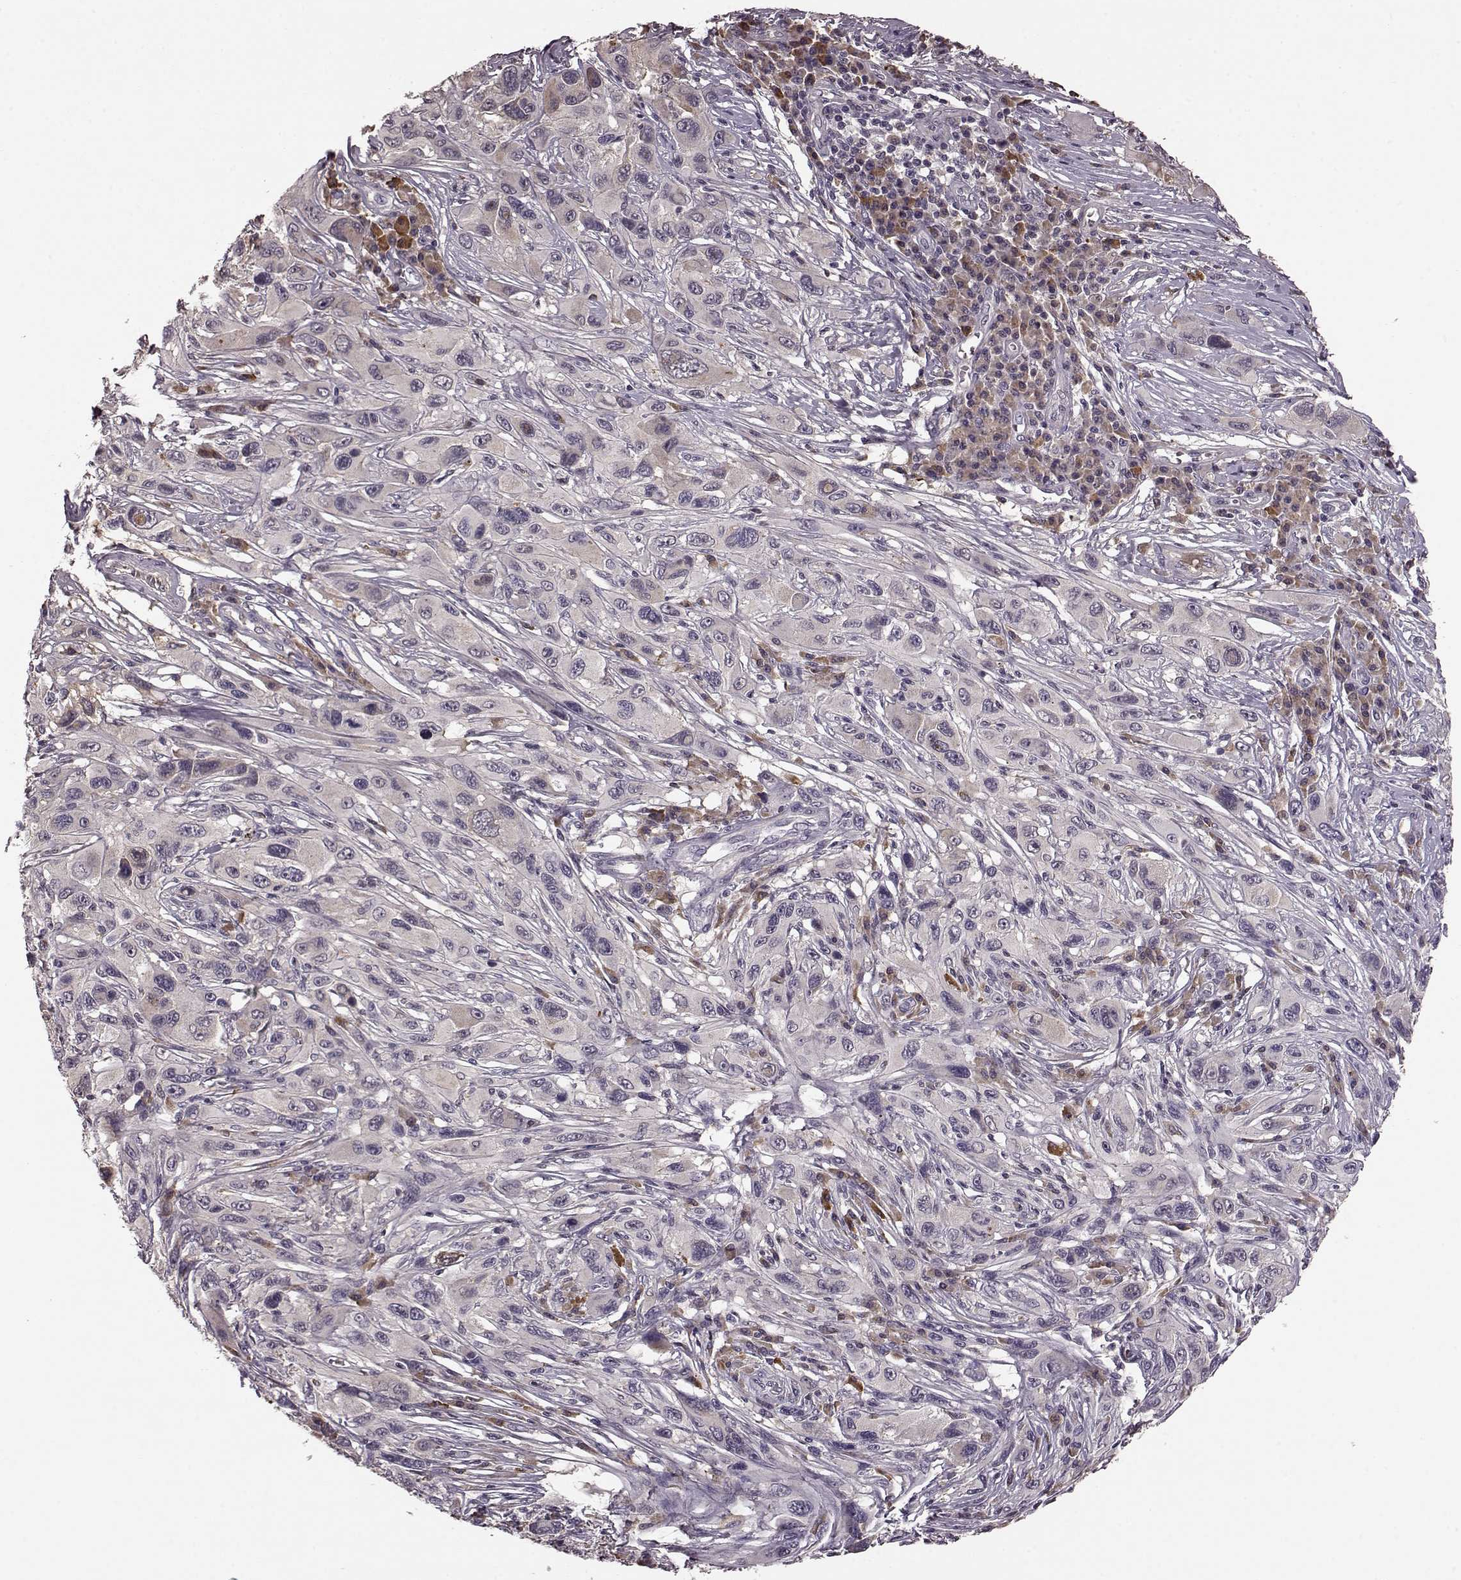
{"staining": {"intensity": "negative", "quantity": "none", "location": "none"}, "tissue": "melanoma", "cell_type": "Tumor cells", "image_type": "cancer", "snomed": [{"axis": "morphology", "description": "Malignant melanoma, NOS"}, {"axis": "topography", "description": "Skin"}], "caption": "Immunohistochemical staining of human malignant melanoma exhibits no significant staining in tumor cells. (Stains: DAB IHC with hematoxylin counter stain, Microscopy: brightfield microscopy at high magnification).", "gene": "NRL", "patient": {"sex": "male", "age": 53}}